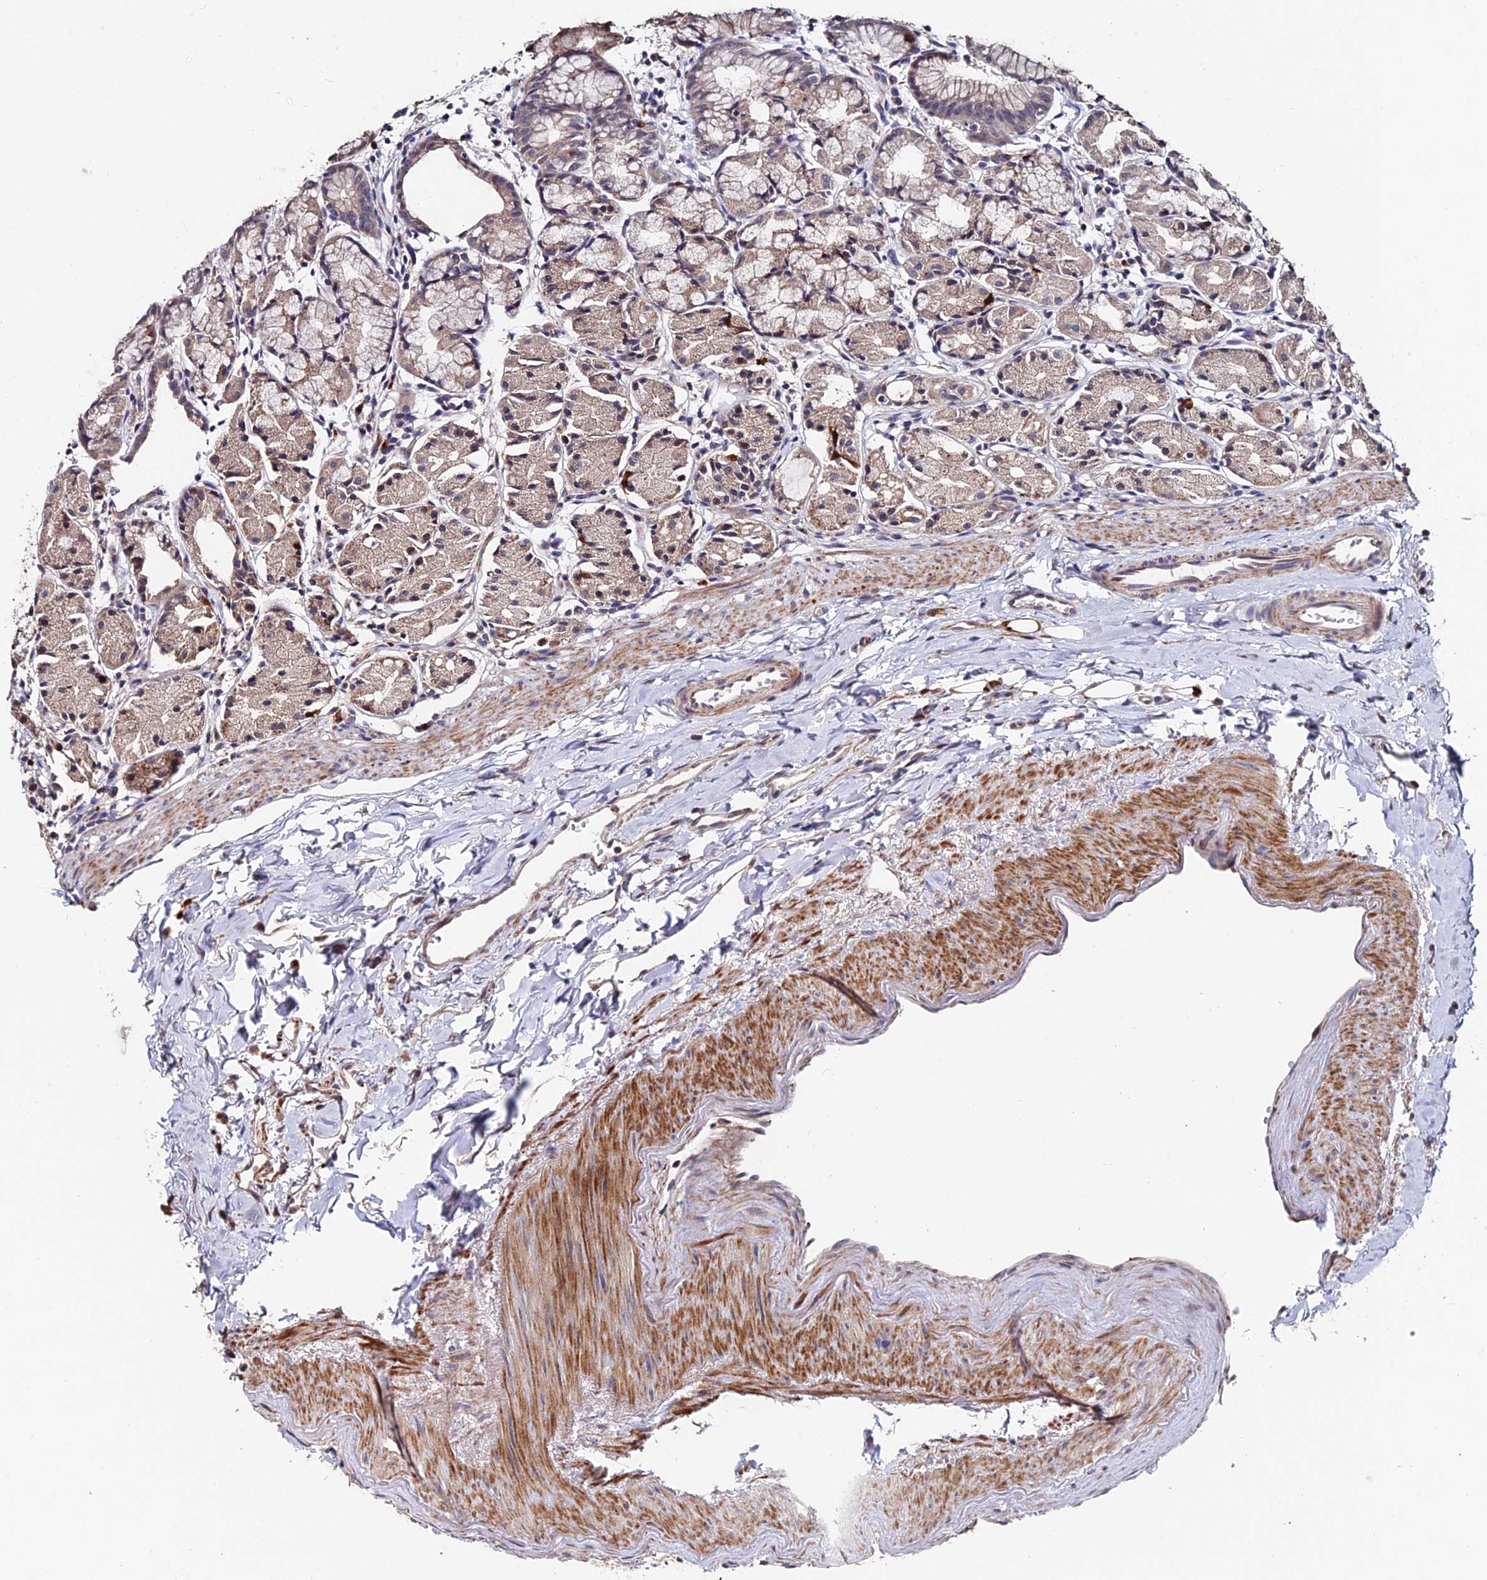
{"staining": {"intensity": "weak", "quantity": "25%-75%", "location": "cytoplasmic/membranous"}, "tissue": "stomach", "cell_type": "Glandular cells", "image_type": "normal", "snomed": [{"axis": "morphology", "description": "Normal tissue, NOS"}, {"axis": "topography", "description": "Stomach, upper"}], "caption": "This micrograph displays immunohistochemistry (IHC) staining of benign human stomach, with low weak cytoplasmic/membranous expression in about 25%-75% of glandular cells.", "gene": "ACTR5", "patient": {"sex": "male", "age": 47}}